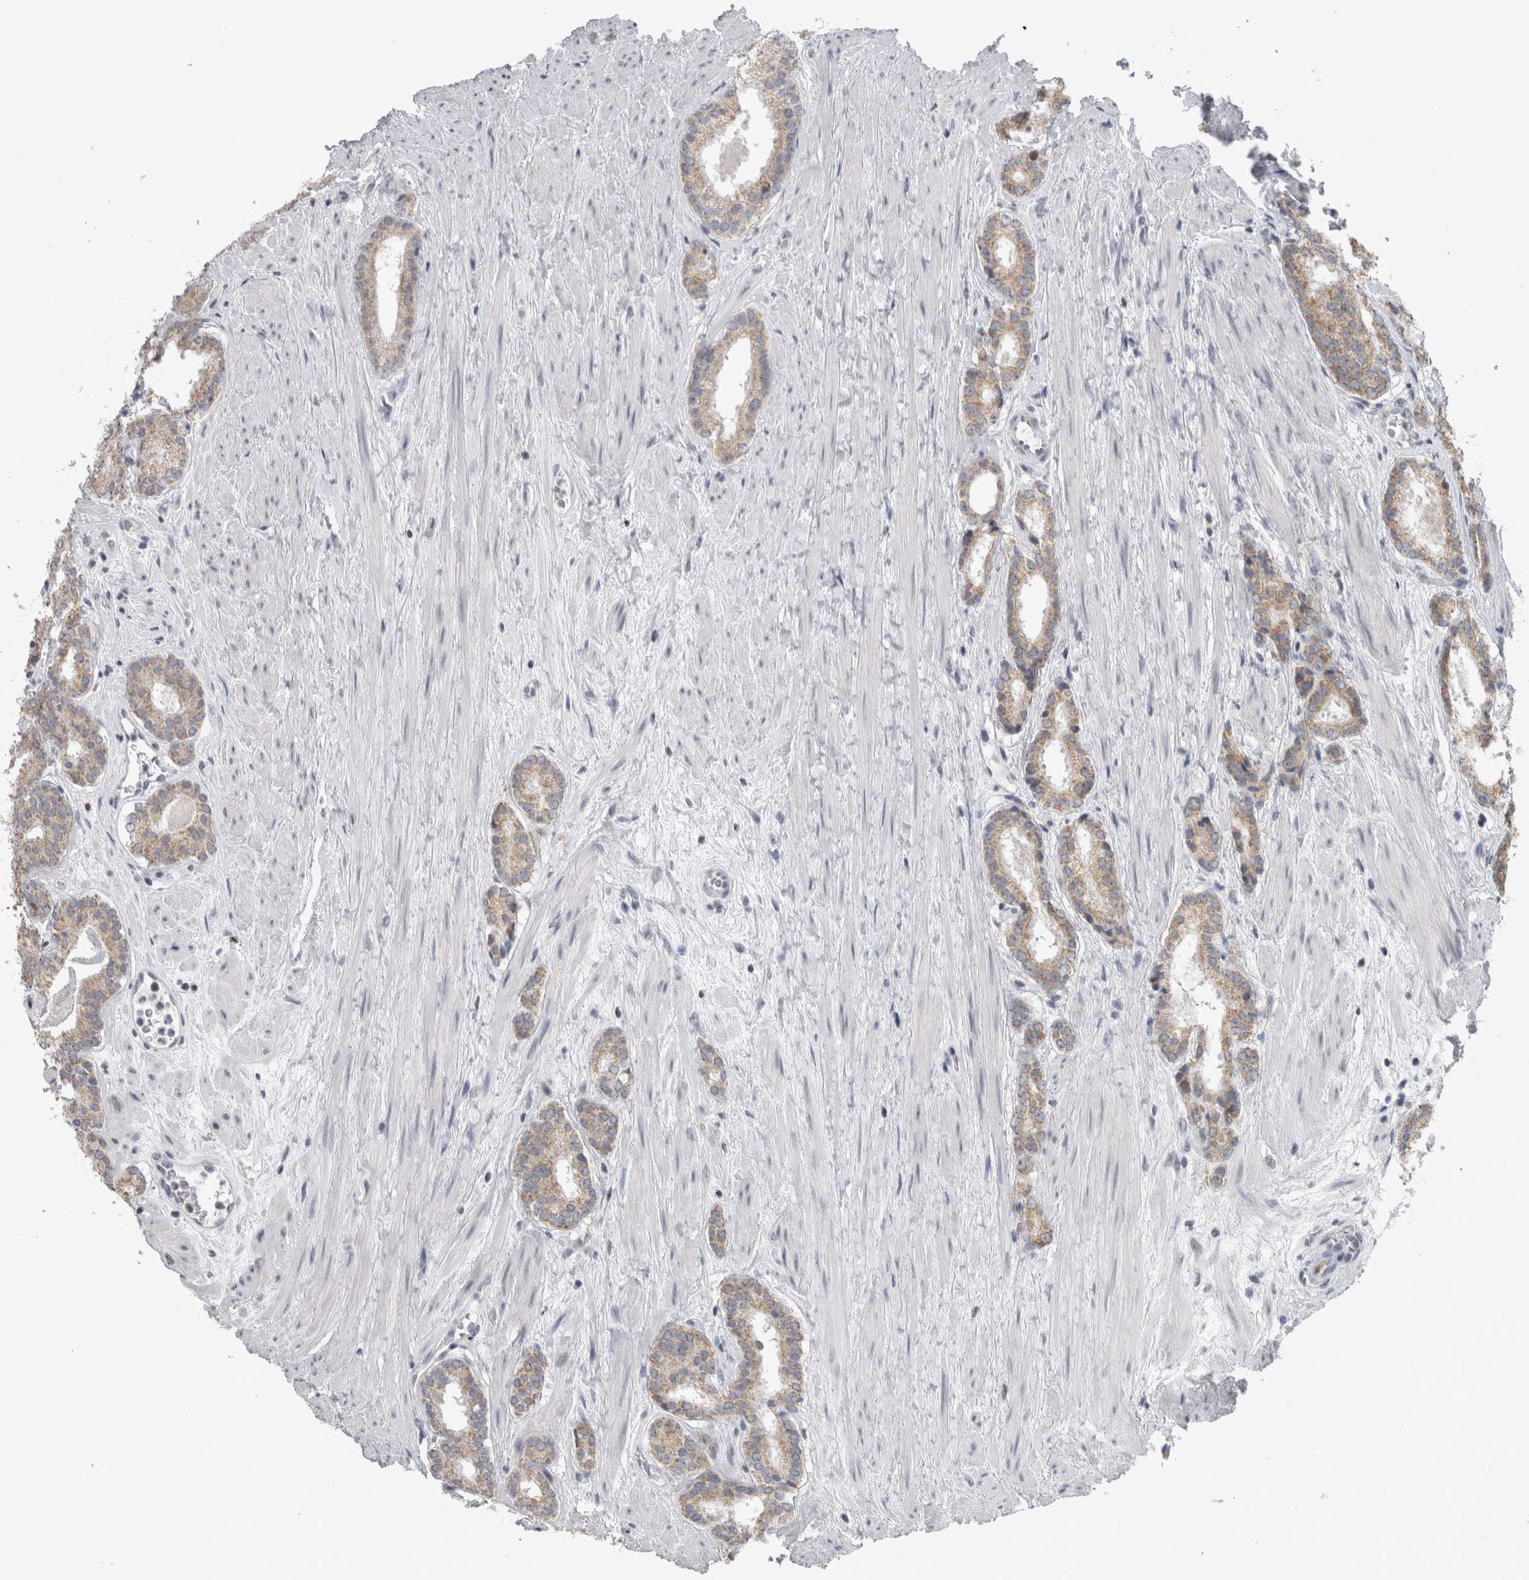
{"staining": {"intensity": "moderate", "quantity": "25%-75%", "location": "cytoplasmic/membranous"}, "tissue": "prostate cancer", "cell_type": "Tumor cells", "image_type": "cancer", "snomed": [{"axis": "morphology", "description": "Adenocarcinoma, Low grade"}, {"axis": "topography", "description": "Prostate"}], "caption": "Brown immunohistochemical staining in prostate cancer (low-grade adenocarcinoma) shows moderate cytoplasmic/membranous positivity in about 25%-75% of tumor cells. (Brightfield microscopy of DAB IHC at high magnification).", "gene": "OR2K2", "patient": {"sex": "male", "age": 69}}